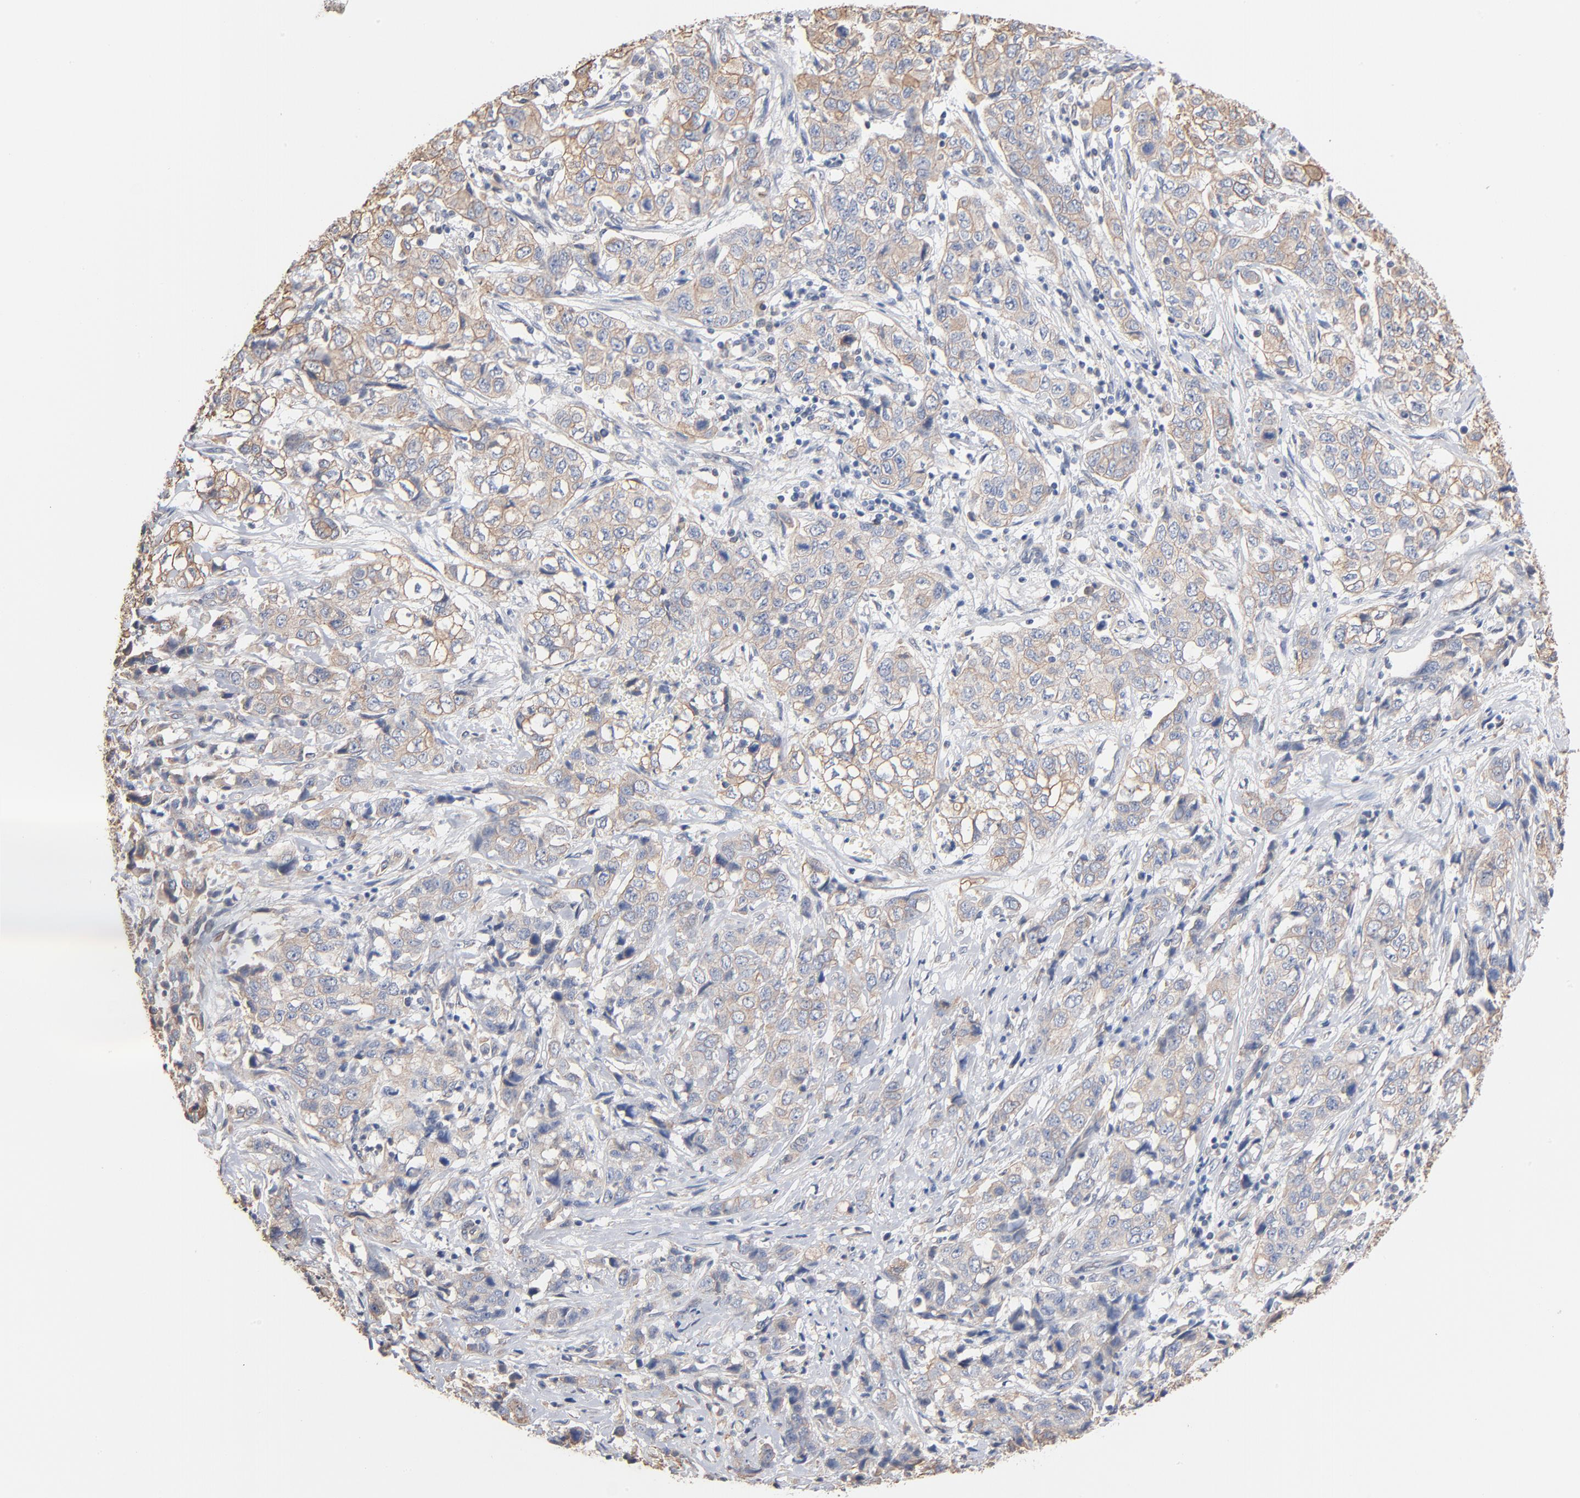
{"staining": {"intensity": "weak", "quantity": "25%-75%", "location": "cytoplasmic/membranous"}, "tissue": "stomach cancer", "cell_type": "Tumor cells", "image_type": "cancer", "snomed": [{"axis": "morphology", "description": "Adenocarcinoma, NOS"}, {"axis": "topography", "description": "Stomach"}], "caption": "A brown stain highlights weak cytoplasmic/membranous staining of a protein in stomach cancer (adenocarcinoma) tumor cells. The staining was performed using DAB to visualize the protein expression in brown, while the nuclei were stained in blue with hematoxylin (Magnification: 20x).", "gene": "ABCD4", "patient": {"sex": "male", "age": 48}}